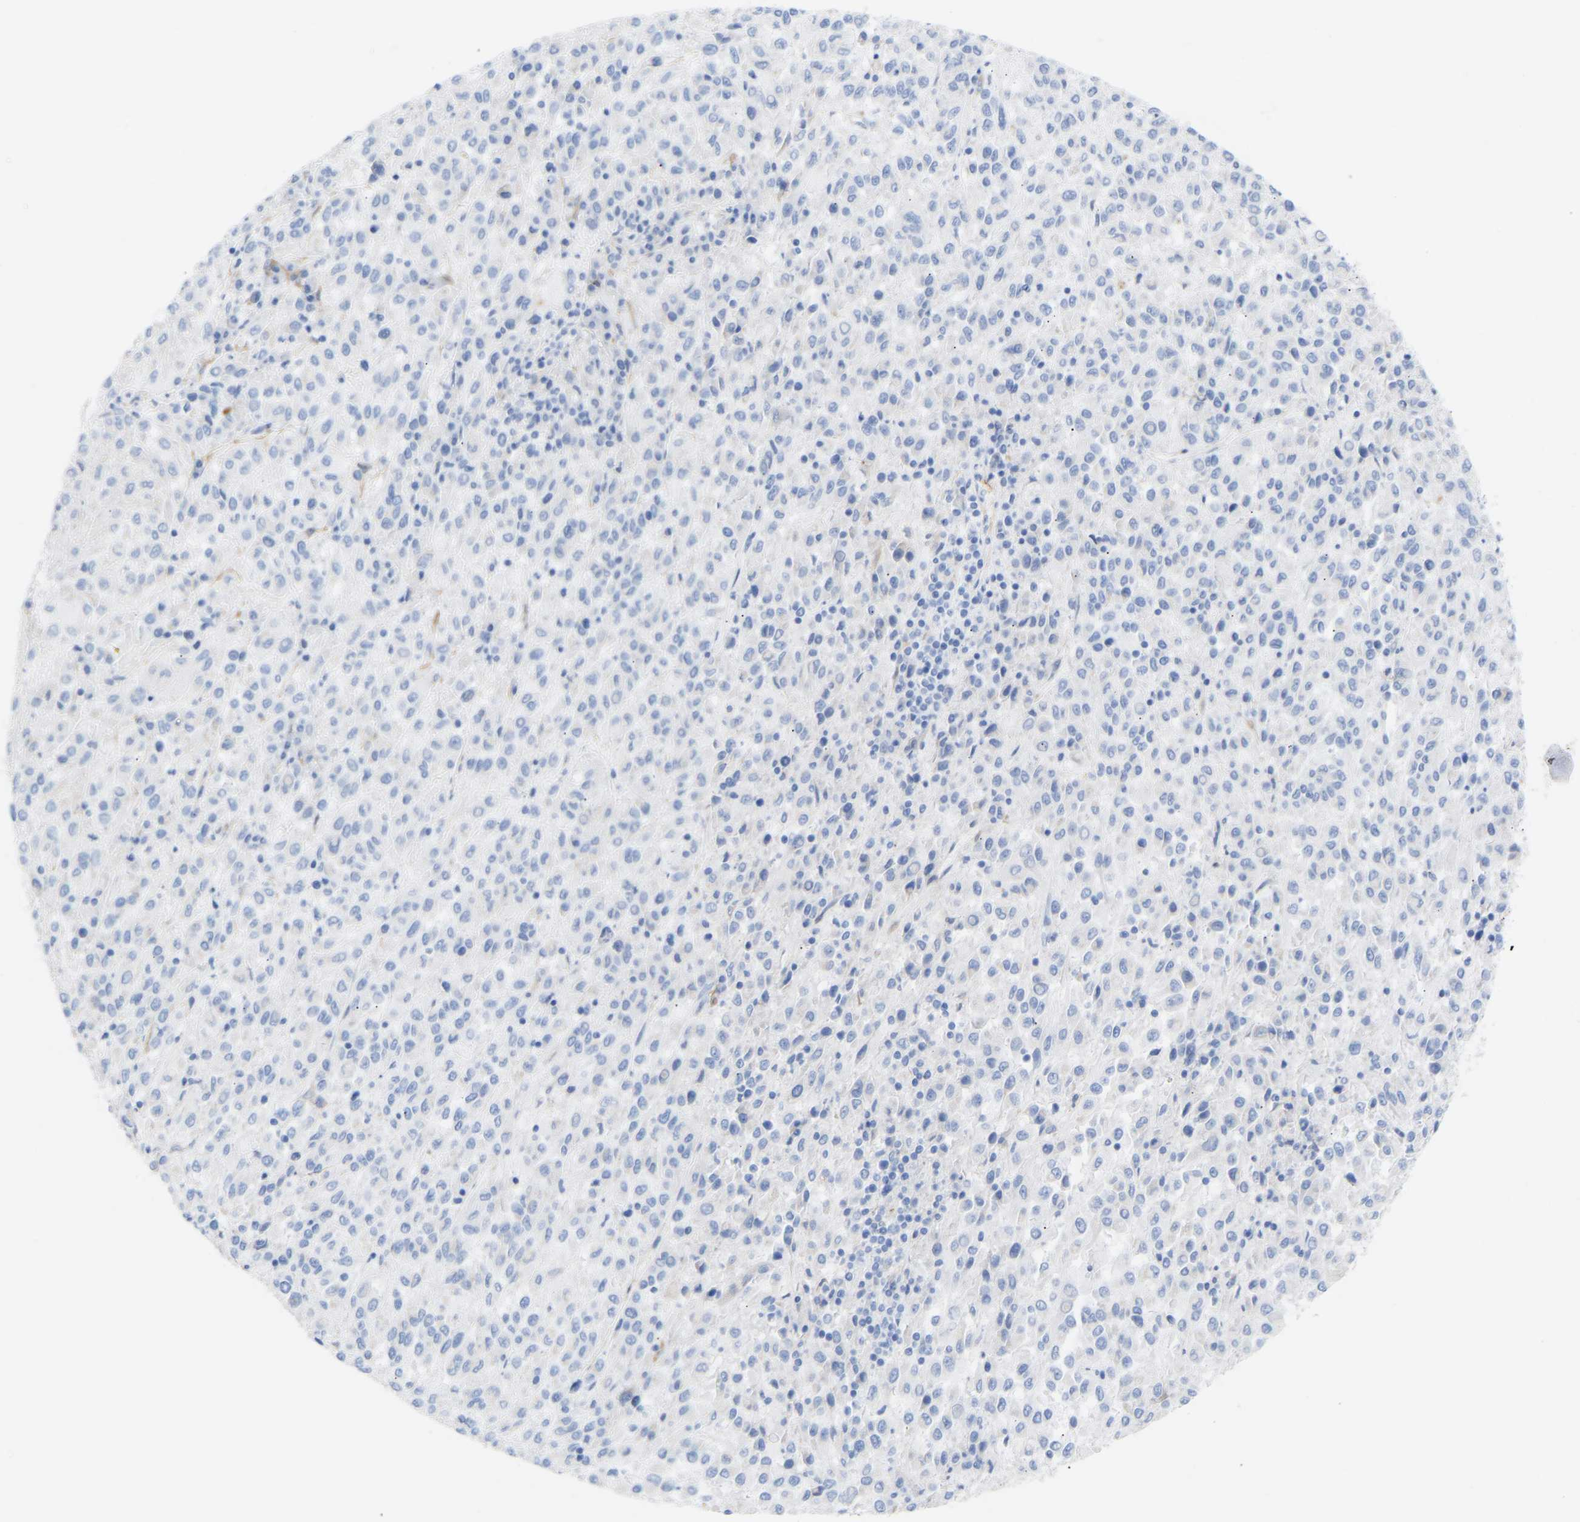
{"staining": {"intensity": "negative", "quantity": "none", "location": "none"}, "tissue": "melanoma", "cell_type": "Tumor cells", "image_type": "cancer", "snomed": [{"axis": "morphology", "description": "Malignant melanoma, Metastatic site"}, {"axis": "topography", "description": "Lung"}], "caption": "An image of melanoma stained for a protein shows no brown staining in tumor cells.", "gene": "AMPH", "patient": {"sex": "male", "age": 64}}